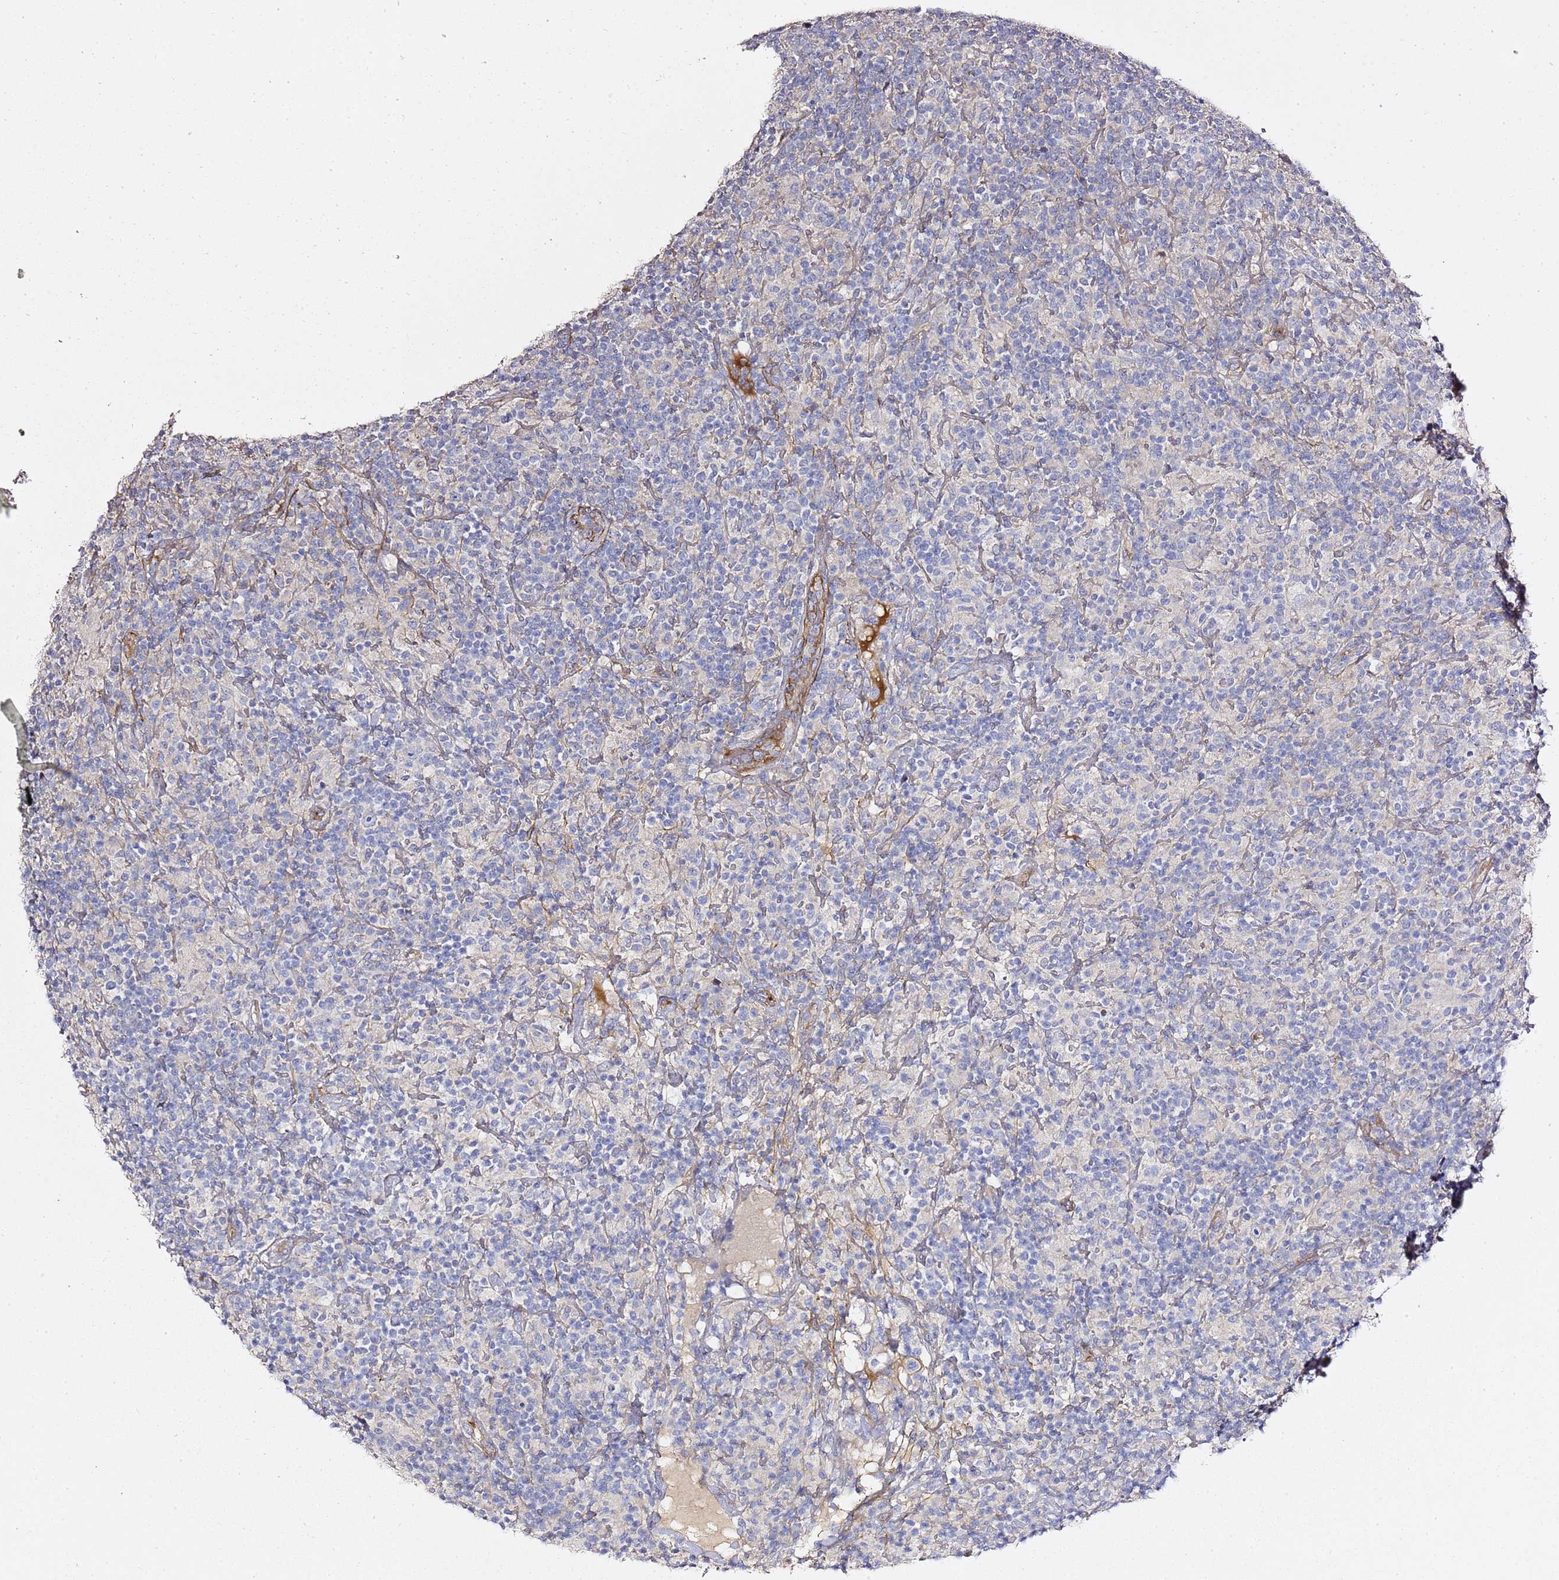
{"staining": {"intensity": "negative", "quantity": "none", "location": "none"}, "tissue": "lymphoma", "cell_type": "Tumor cells", "image_type": "cancer", "snomed": [{"axis": "morphology", "description": "Hodgkin's disease, NOS"}, {"axis": "topography", "description": "Lymph node"}], "caption": "DAB immunohistochemical staining of human Hodgkin's disease demonstrates no significant expression in tumor cells. (DAB immunohistochemistry, high magnification).", "gene": "EPS8L1", "patient": {"sex": "male", "age": 70}}